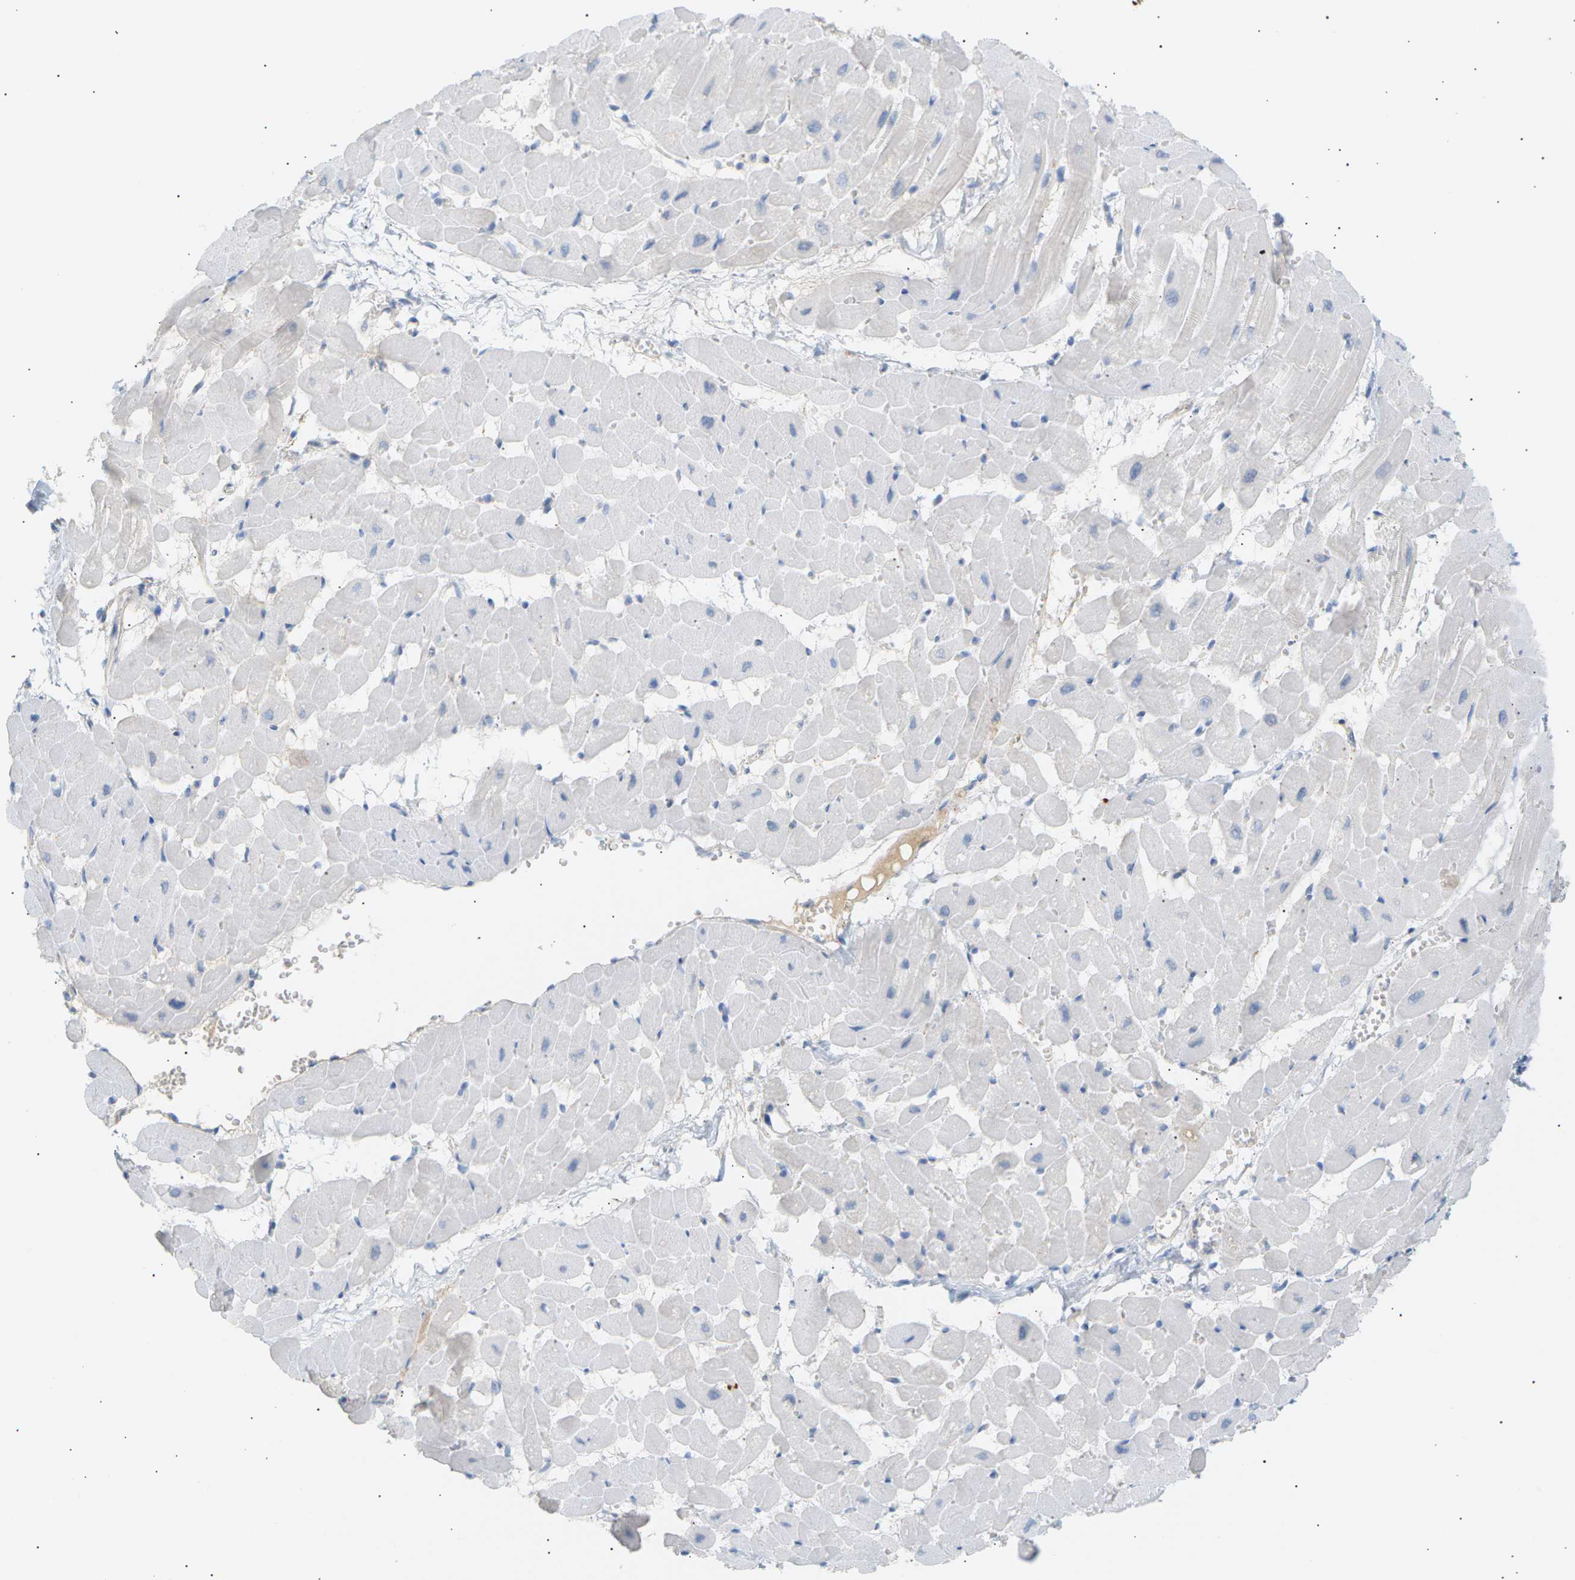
{"staining": {"intensity": "negative", "quantity": "none", "location": "none"}, "tissue": "heart muscle", "cell_type": "Cardiomyocytes", "image_type": "normal", "snomed": [{"axis": "morphology", "description": "Normal tissue, NOS"}, {"axis": "topography", "description": "Heart"}], "caption": "Cardiomyocytes show no significant protein positivity in unremarkable heart muscle. (DAB (3,3'-diaminobenzidine) IHC with hematoxylin counter stain).", "gene": "CLU", "patient": {"sex": "male", "age": 45}}